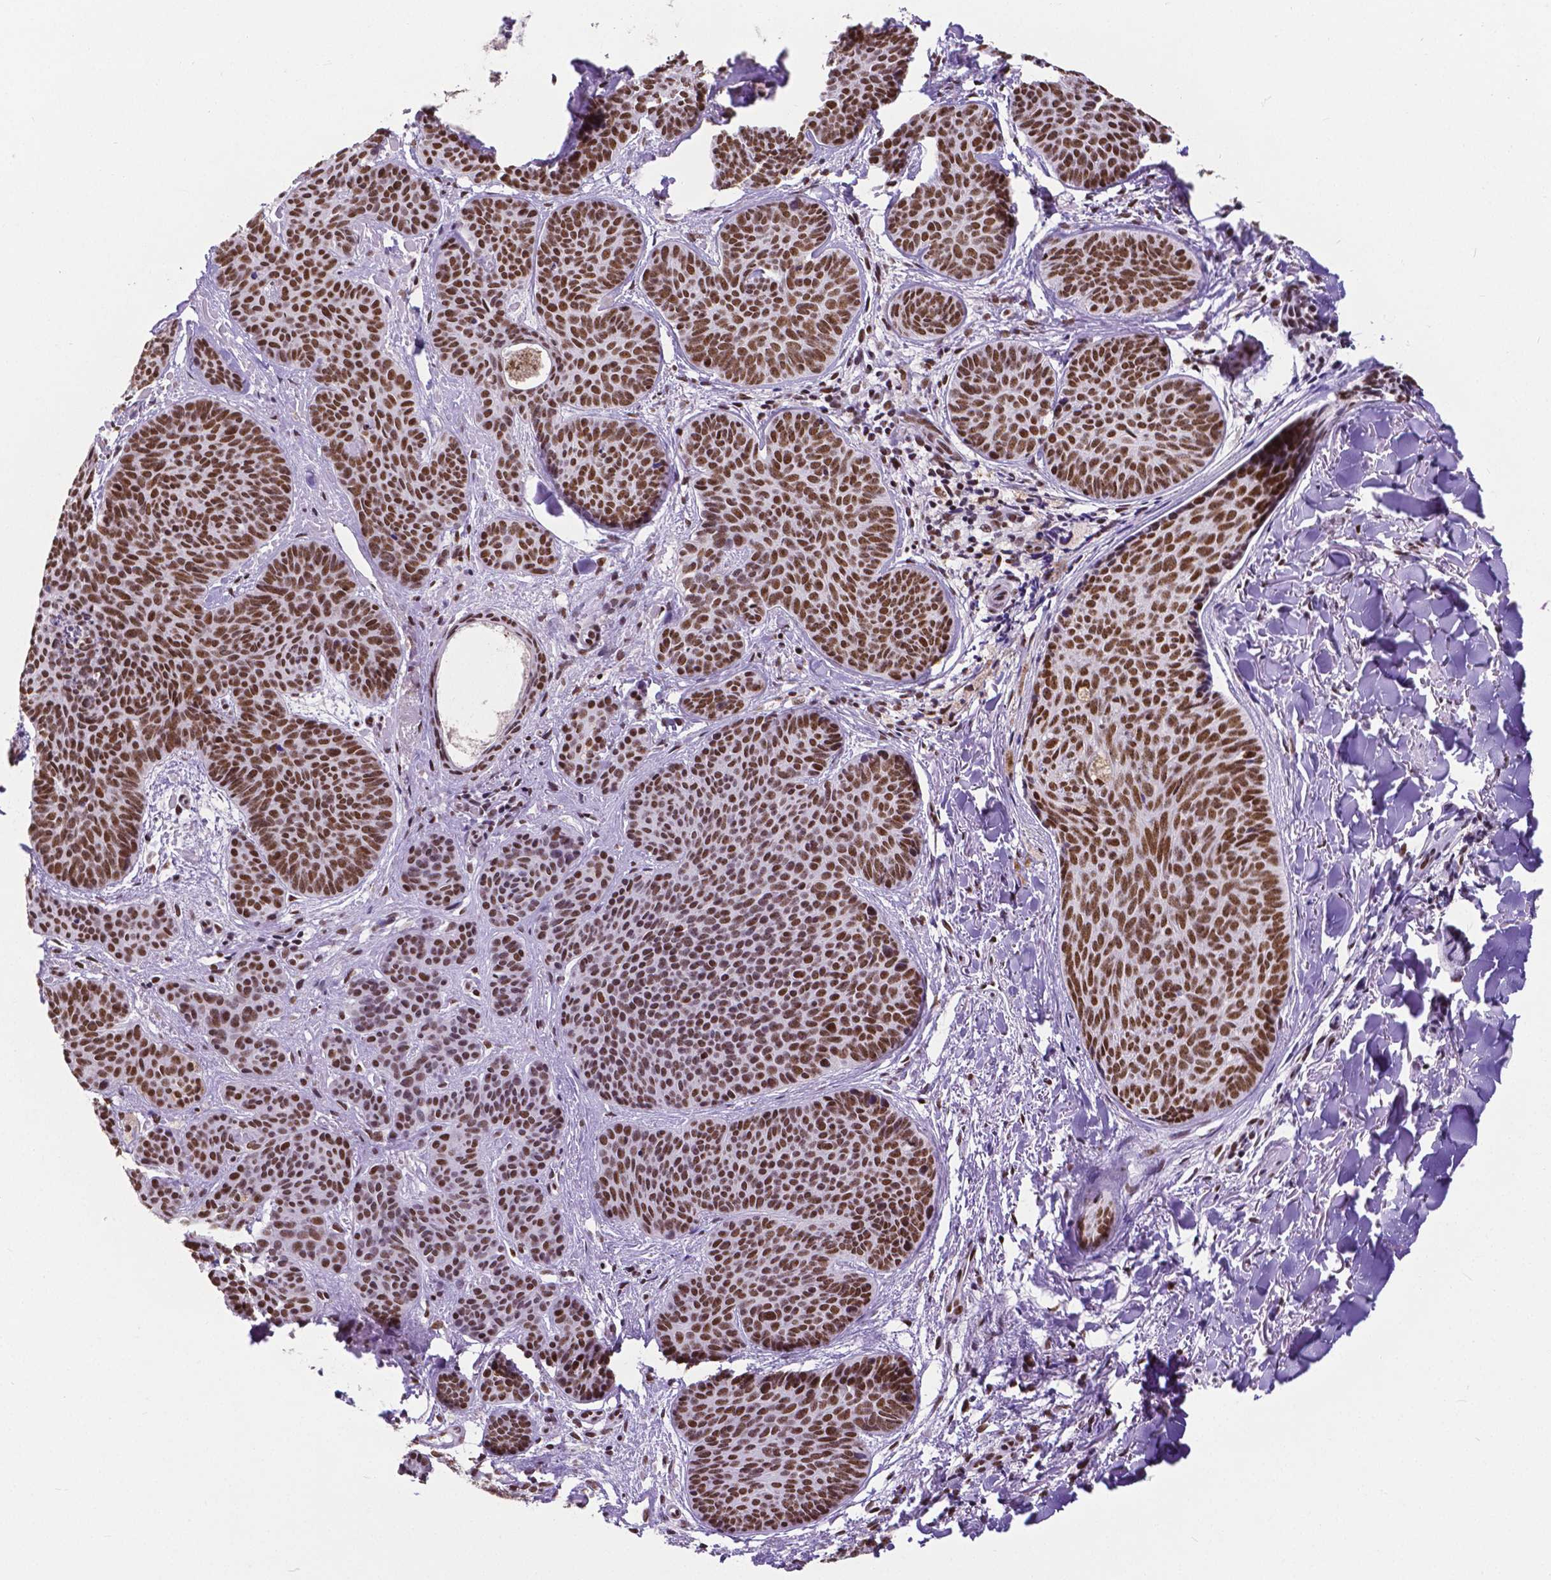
{"staining": {"intensity": "strong", "quantity": ">75%", "location": "nuclear"}, "tissue": "skin cancer", "cell_type": "Tumor cells", "image_type": "cancer", "snomed": [{"axis": "morphology", "description": "Basal cell carcinoma"}, {"axis": "topography", "description": "Skin"}], "caption": "This is a micrograph of immunohistochemistry (IHC) staining of skin cancer (basal cell carcinoma), which shows strong staining in the nuclear of tumor cells.", "gene": "ATRX", "patient": {"sex": "female", "age": 82}}